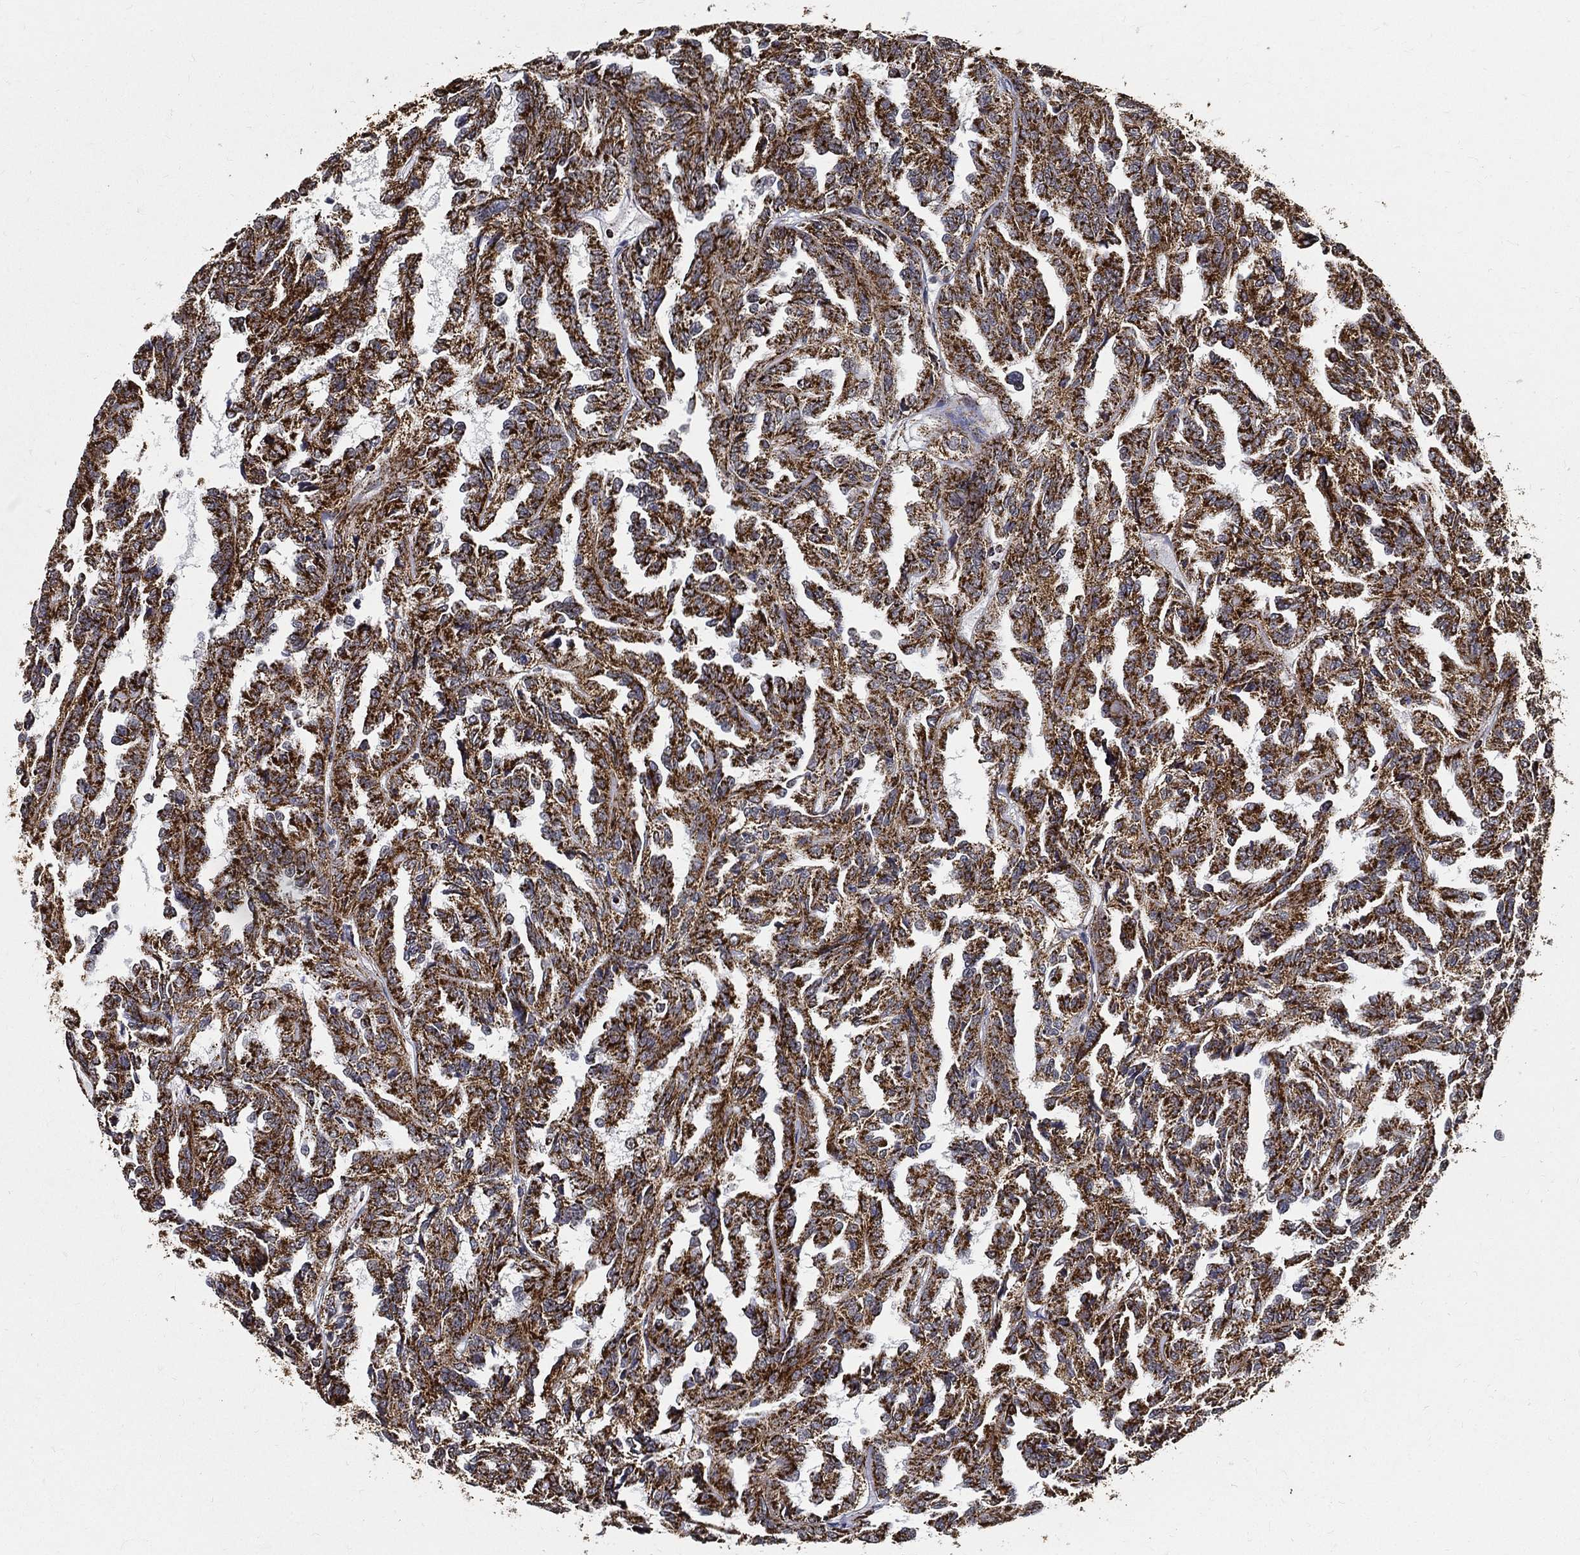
{"staining": {"intensity": "strong", "quantity": ">75%", "location": "cytoplasmic/membranous"}, "tissue": "renal cancer", "cell_type": "Tumor cells", "image_type": "cancer", "snomed": [{"axis": "morphology", "description": "Adenocarcinoma, NOS"}, {"axis": "topography", "description": "Kidney"}], "caption": "Immunohistochemistry staining of adenocarcinoma (renal), which reveals high levels of strong cytoplasmic/membranous expression in approximately >75% of tumor cells indicating strong cytoplasmic/membranous protein staining. The staining was performed using DAB (brown) for protein detection and nuclei were counterstained in hematoxylin (blue).", "gene": "NDUFAB1", "patient": {"sex": "male", "age": 79}}